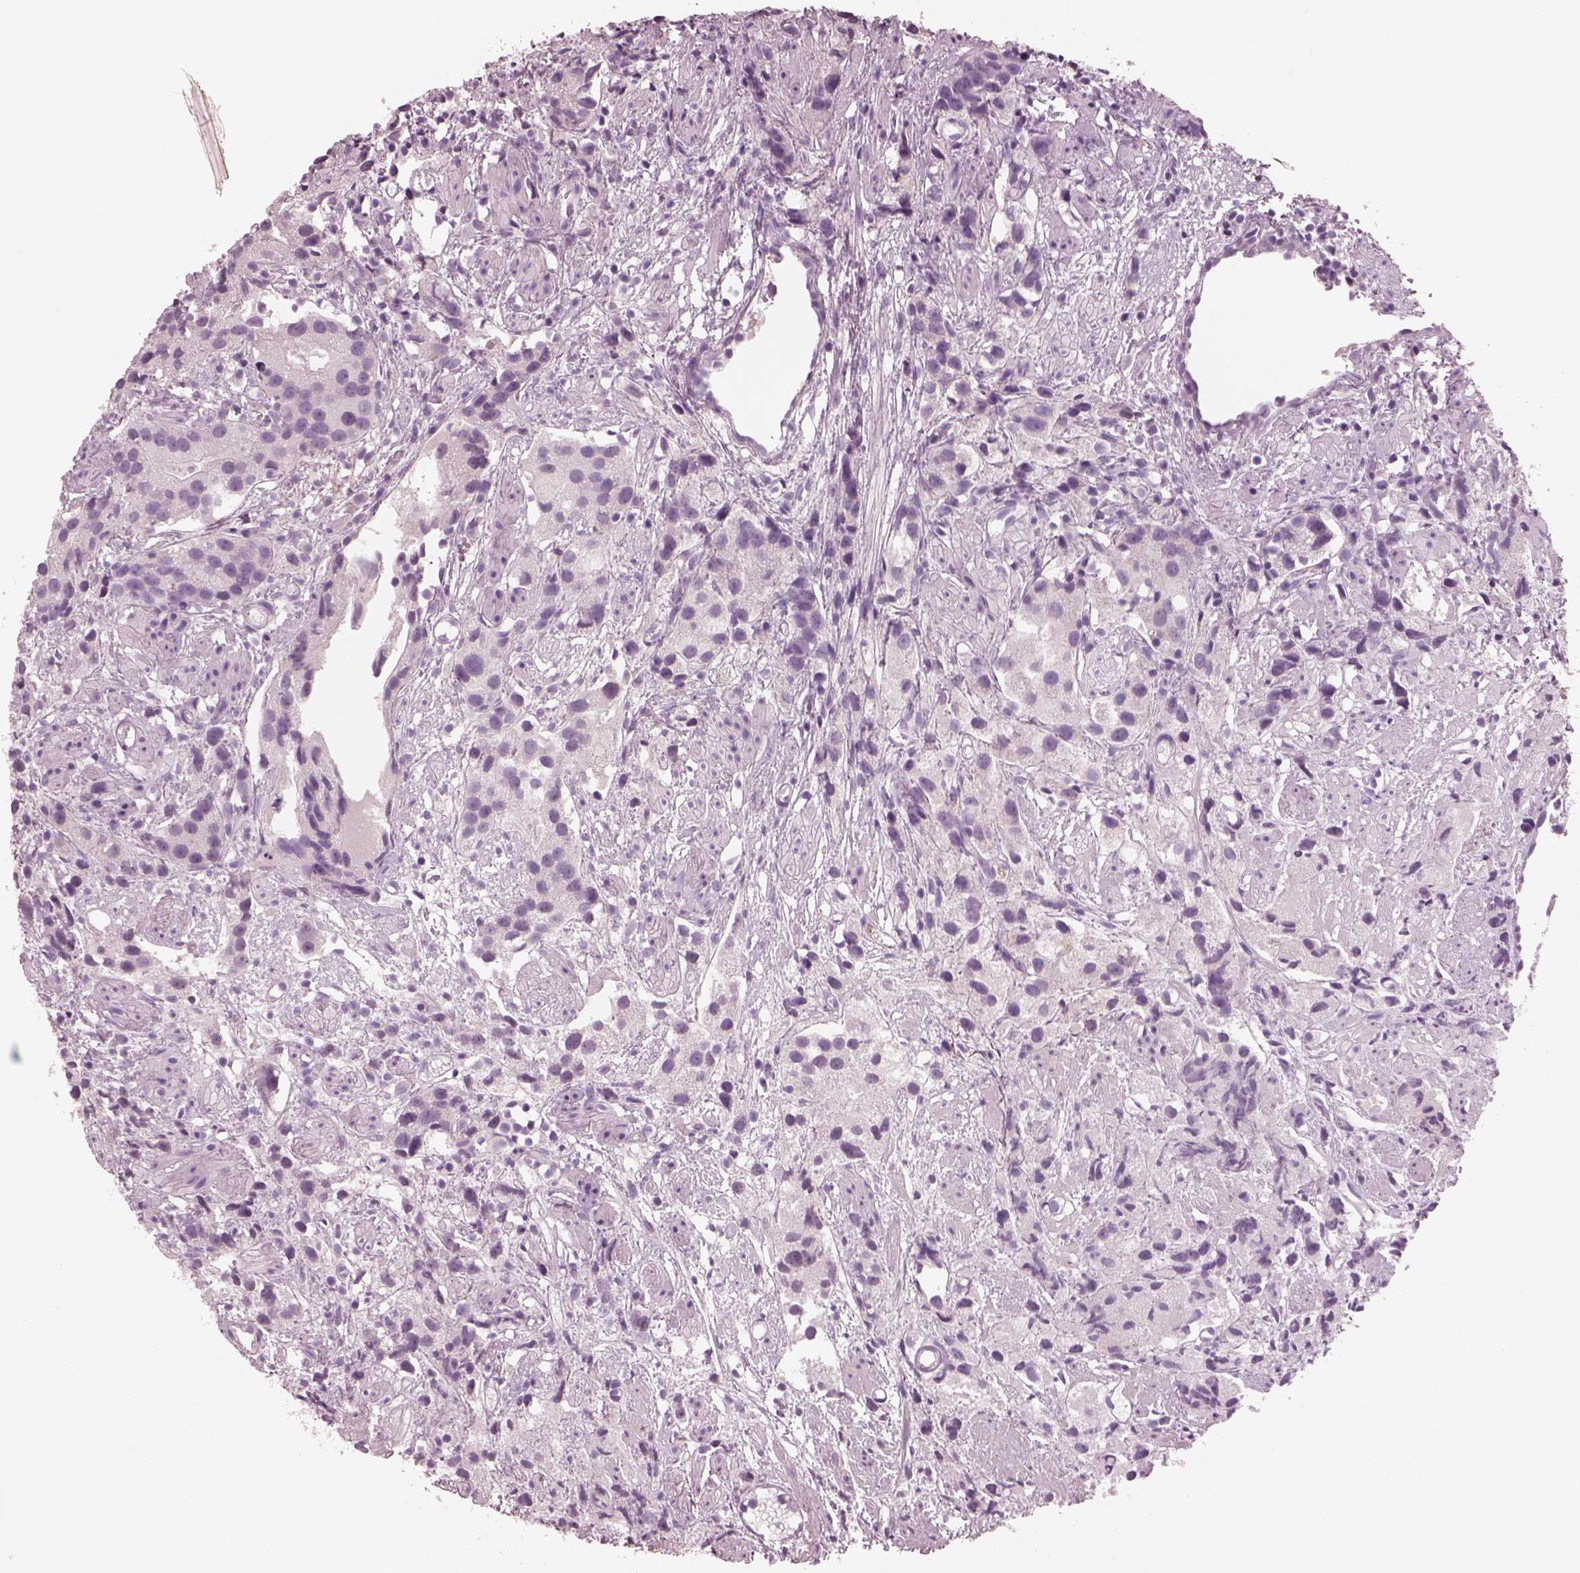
{"staining": {"intensity": "negative", "quantity": "none", "location": "none"}, "tissue": "prostate cancer", "cell_type": "Tumor cells", "image_type": "cancer", "snomed": [{"axis": "morphology", "description": "Adenocarcinoma, High grade"}, {"axis": "topography", "description": "Prostate"}], "caption": "Immunohistochemical staining of human prostate cancer (adenocarcinoma (high-grade)) exhibits no significant positivity in tumor cells.", "gene": "PACRG", "patient": {"sex": "male", "age": 68}}